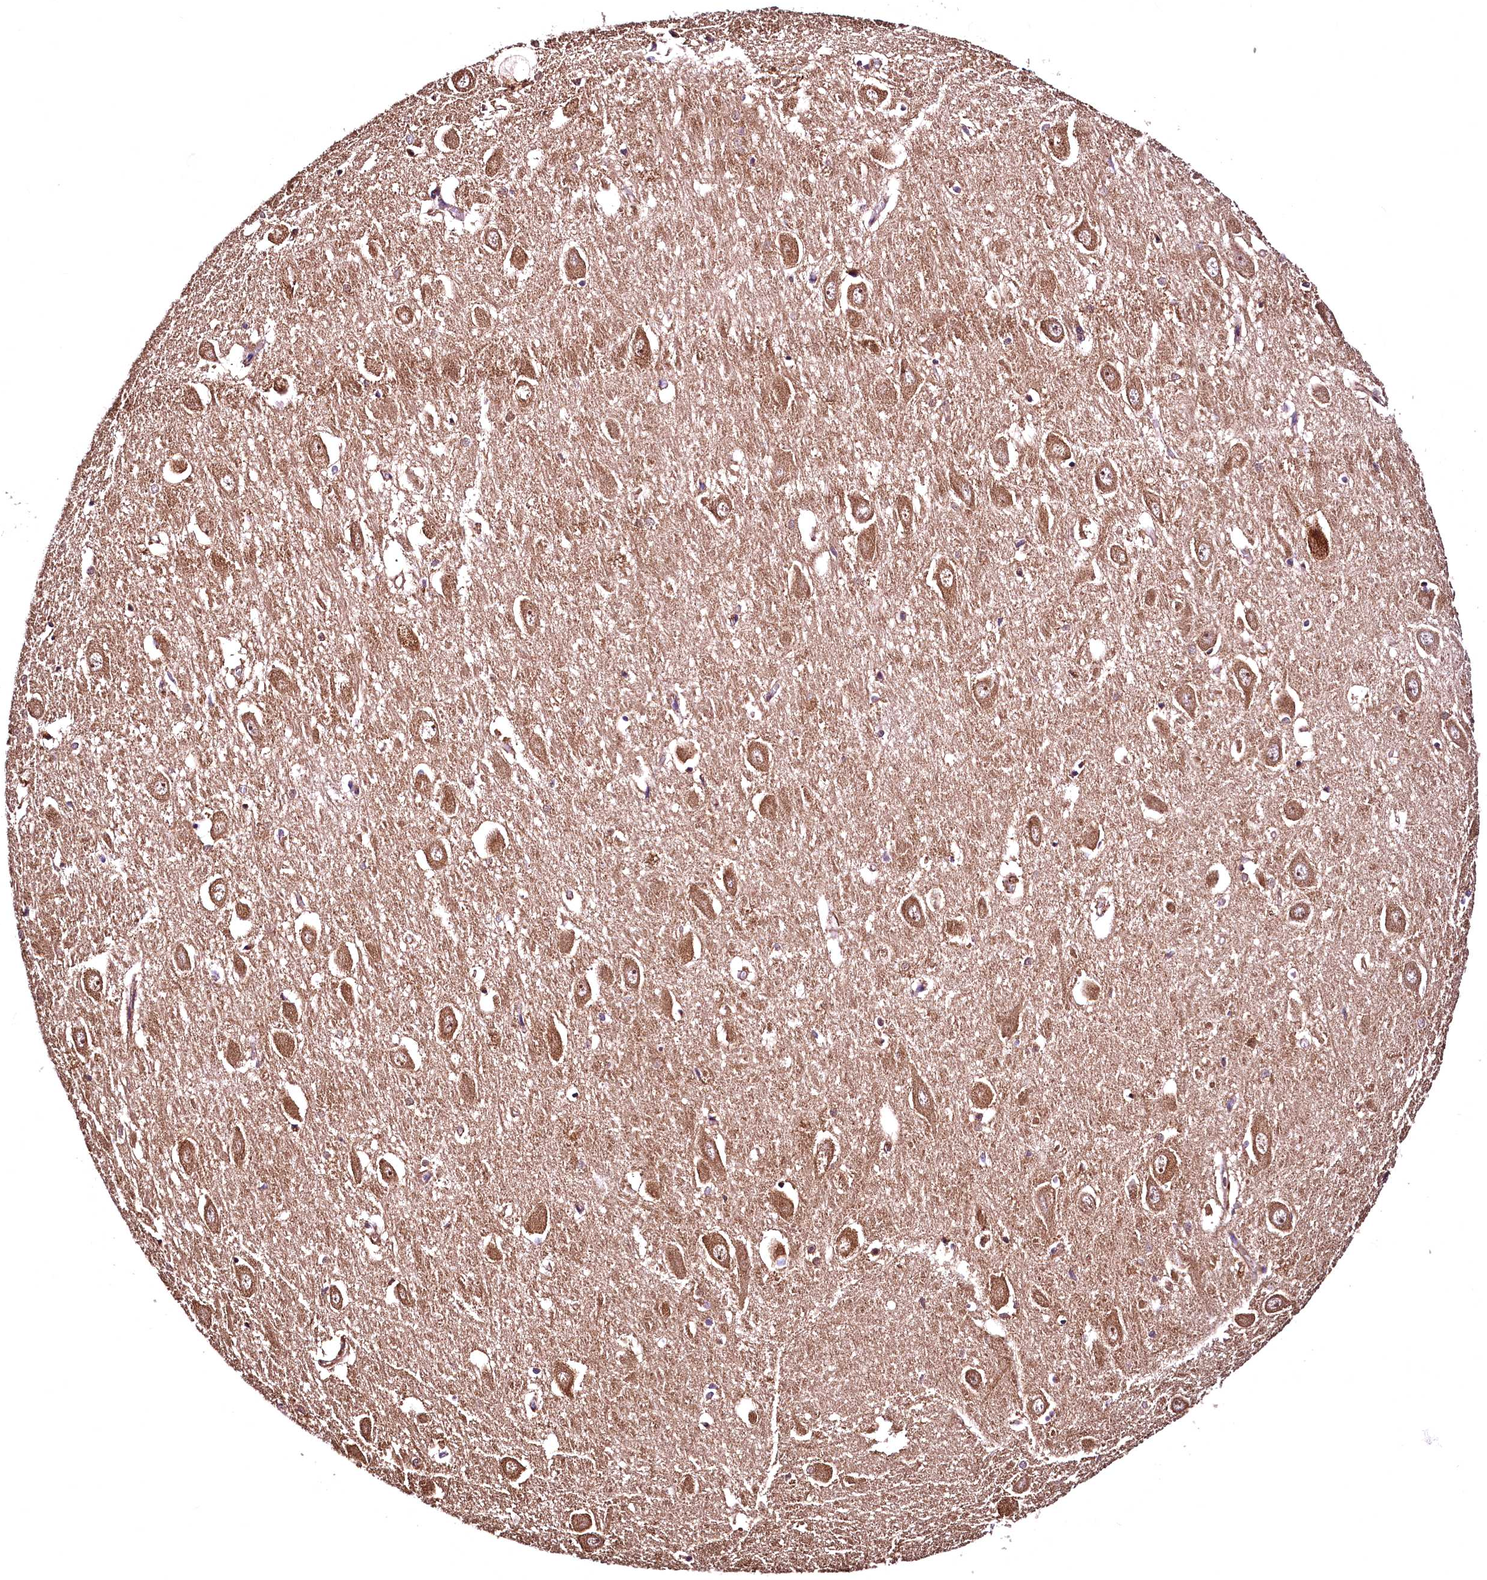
{"staining": {"intensity": "moderate", "quantity": "<25%", "location": "cytoplasmic/membranous"}, "tissue": "hippocampus", "cell_type": "Glial cells", "image_type": "normal", "snomed": [{"axis": "morphology", "description": "Normal tissue, NOS"}, {"axis": "topography", "description": "Hippocampus"}], "caption": "Immunohistochemical staining of unremarkable hippocampus displays moderate cytoplasmic/membranous protein expression in approximately <25% of glial cells. The staining was performed using DAB to visualize the protein expression in brown, while the nuclei were stained in blue with hematoxylin (Magnification: 20x).", "gene": "LRSAM1", "patient": {"sex": "female", "age": 64}}